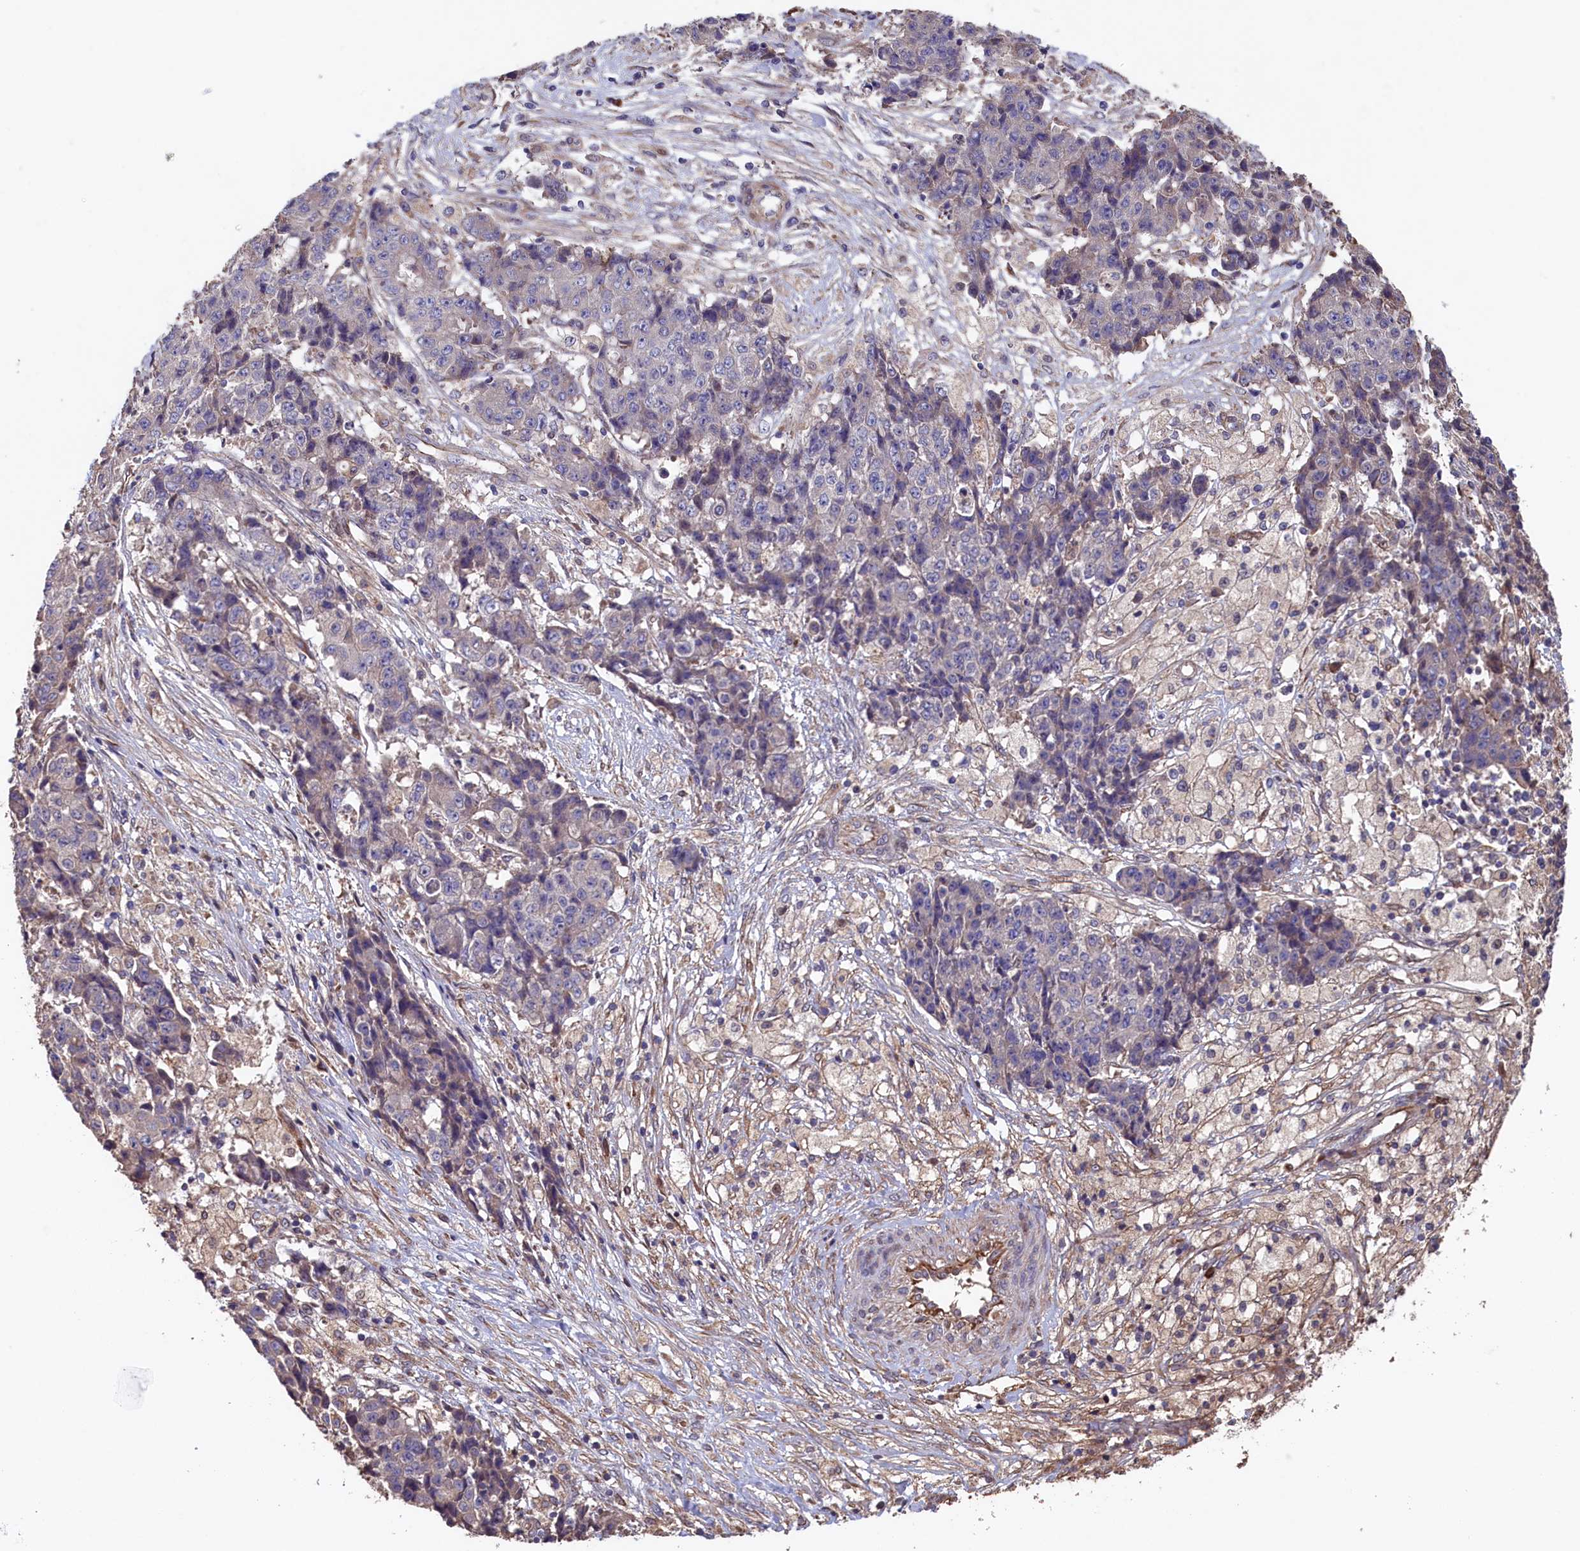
{"staining": {"intensity": "negative", "quantity": "none", "location": "none"}, "tissue": "ovarian cancer", "cell_type": "Tumor cells", "image_type": "cancer", "snomed": [{"axis": "morphology", "description": "Carcinoma, endometroid"}, {"axis": "topography", "description": "Ovary"}], "caption": "Tumor cells show no significant expression in ovarian cancer (endometroid carcinoma).", "gene": "GREB1L", "patient": {"sex": "female", "age": 42}}